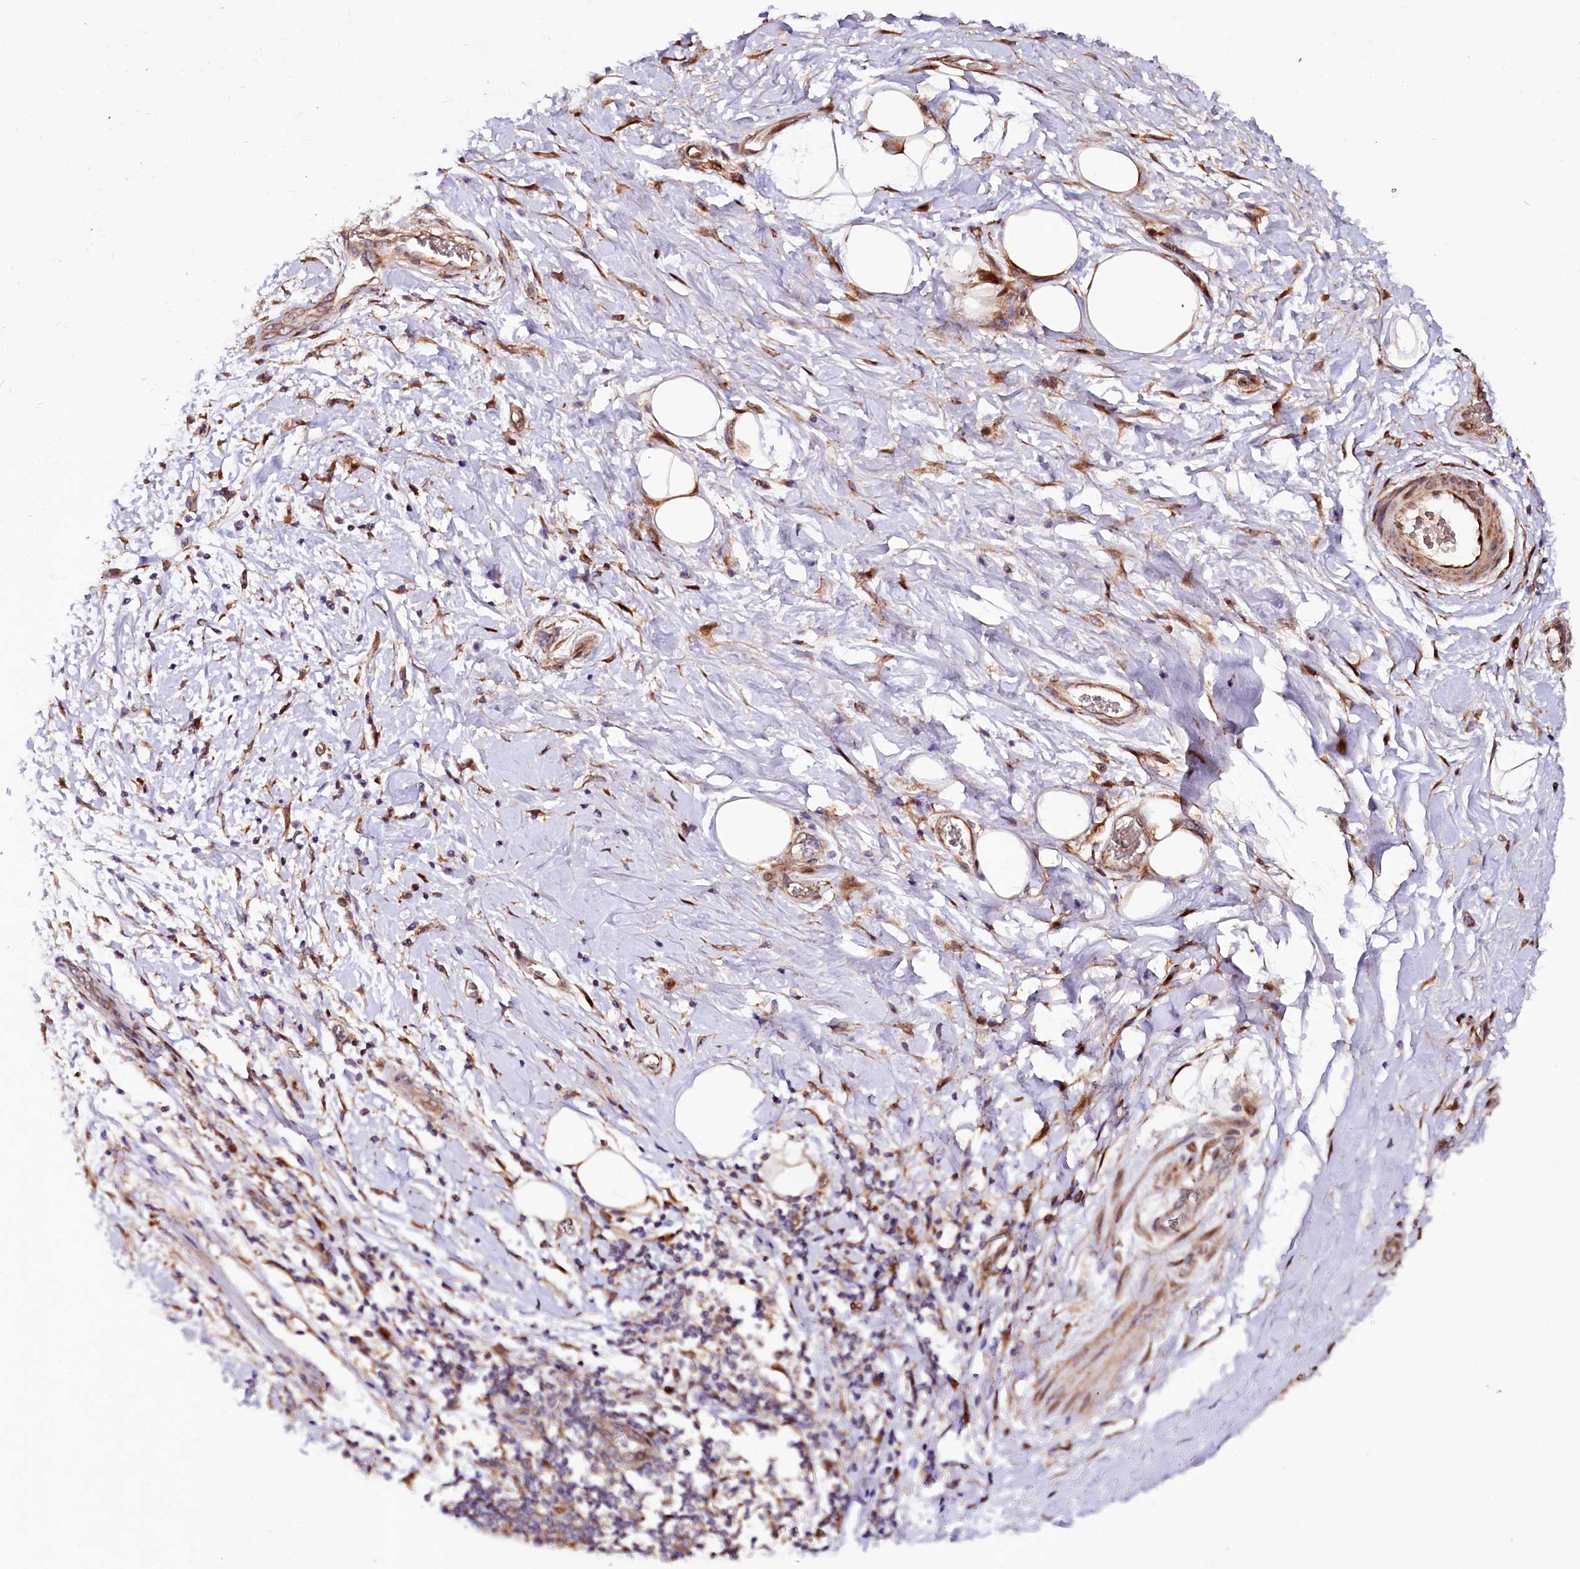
{"staining": {"intensity": "strong", "quantity": ">75%", "location": "nuclear"}, "tissue": "adipose tissue", "cell_type": "Adipocytes", "image_type": "normal", "snomed": [{"axis": "morphology", "description": "Normal tissue, NOS"}, {"axis": "morphology", "description": "Adenocarcinoma, NOS"}, {"axis": "topography", "description": "Pancreas"}, {"axis": "topography", "description": "Peripheral nerve tissue"}], "caption": "Immunohistochemistry (DAB (3,3'-diaminobenzidine)) staining of normal human adipose tissue demonstrates strong nuclear protein staining in approximately >75% of adipocytes. (DAB (3,3'-diaminobenzidine) IHC with brightfield microscopy, high magnification).", "gene": "PDZRN3", "patient": {"sex": "male", "age": 59}}